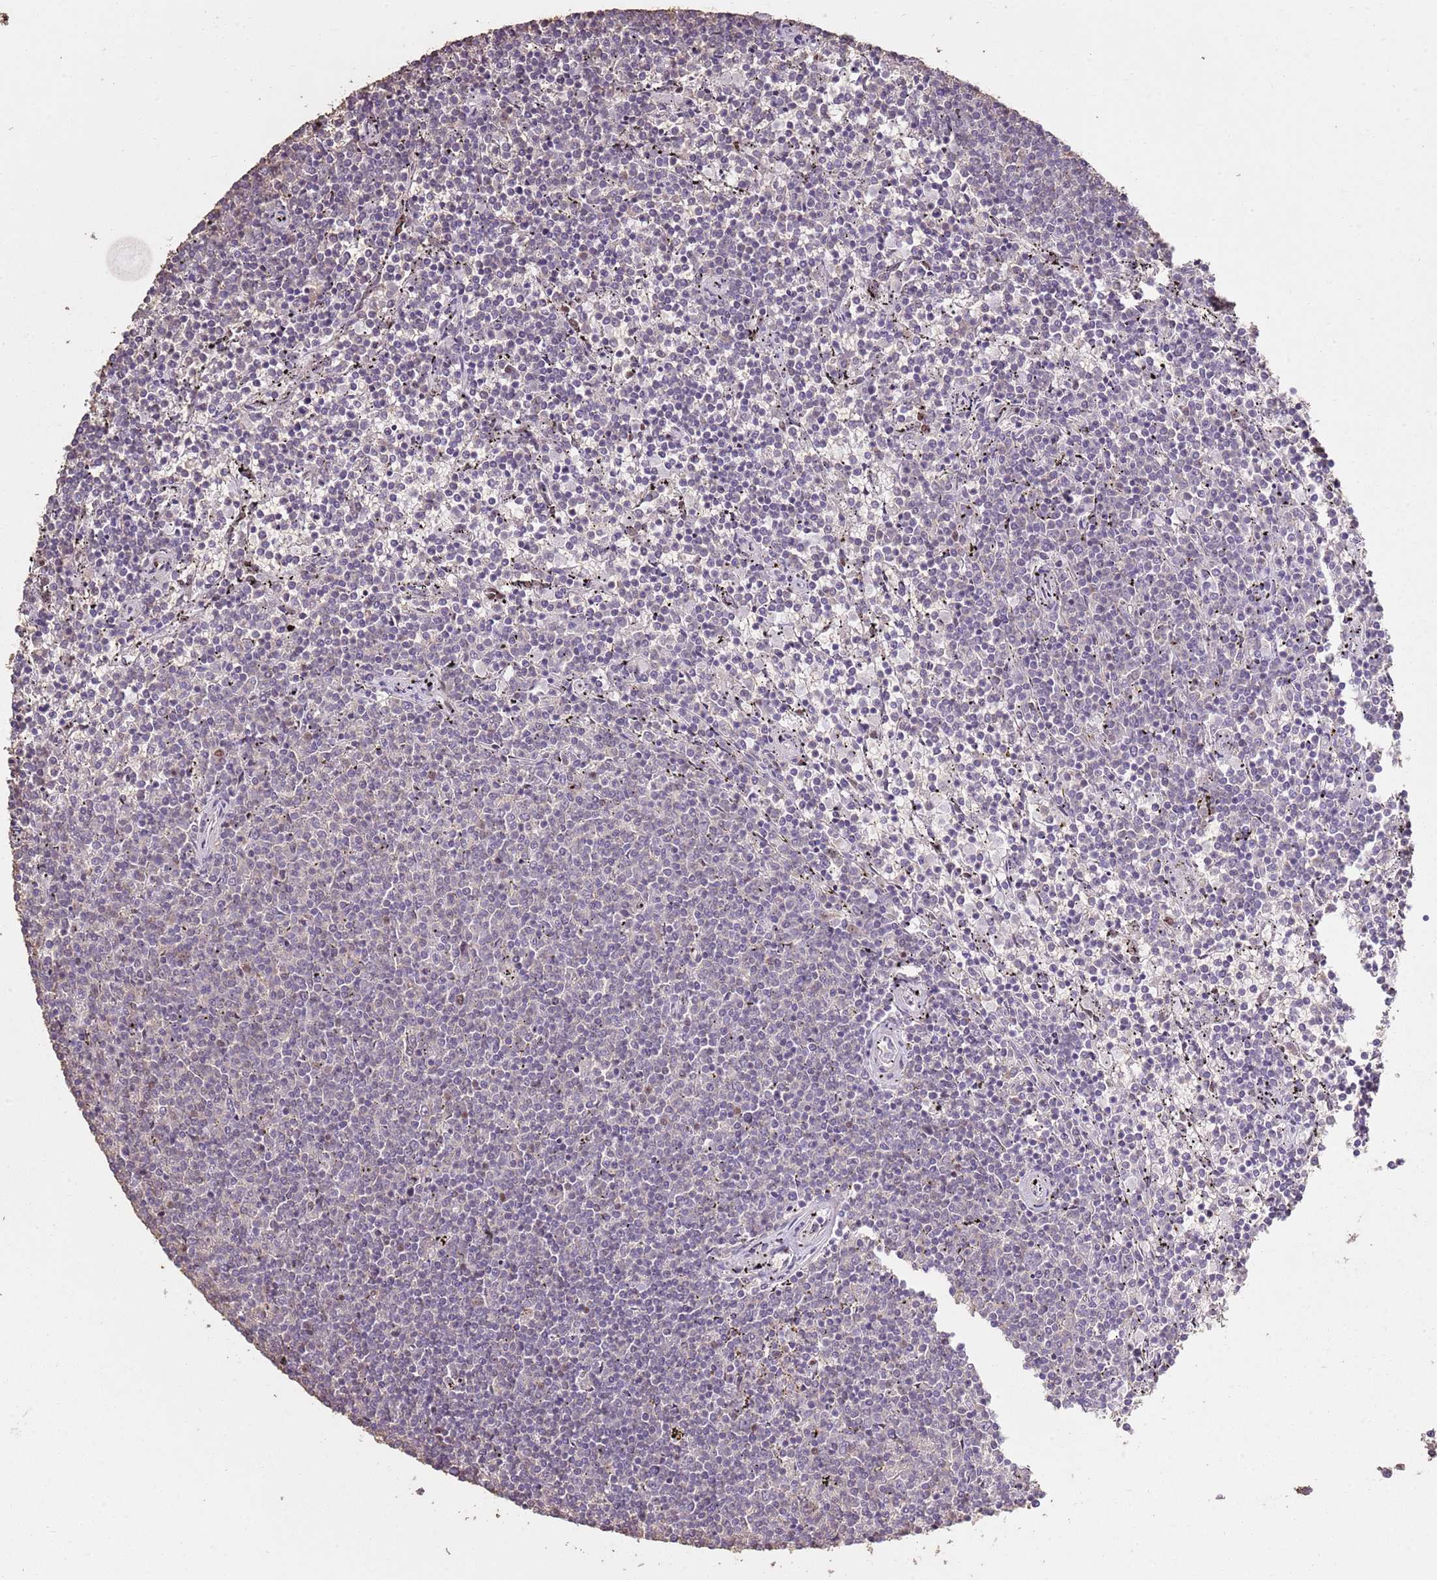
{"staining": {"intensity": "negative", "quantity": "none", "location": "none"}, "tissue": "lymphoma", "cell_type": "Tumor cells", "image_type": "cancer", "snomed": [{"axis": "morphology", "description": "Malignant lymphoma, non-Hodgkin's type, Low grade"}, {"axis": "topography", "description": "Spleen"}], "caption": "Immunohistochemistry (IHC) micrograph of human lymphoma stained for a protein (brown), which displays no positivity in tumor cells.", "gene": "ARL14EP", "patient": {"sex": "female", "age": 50}}